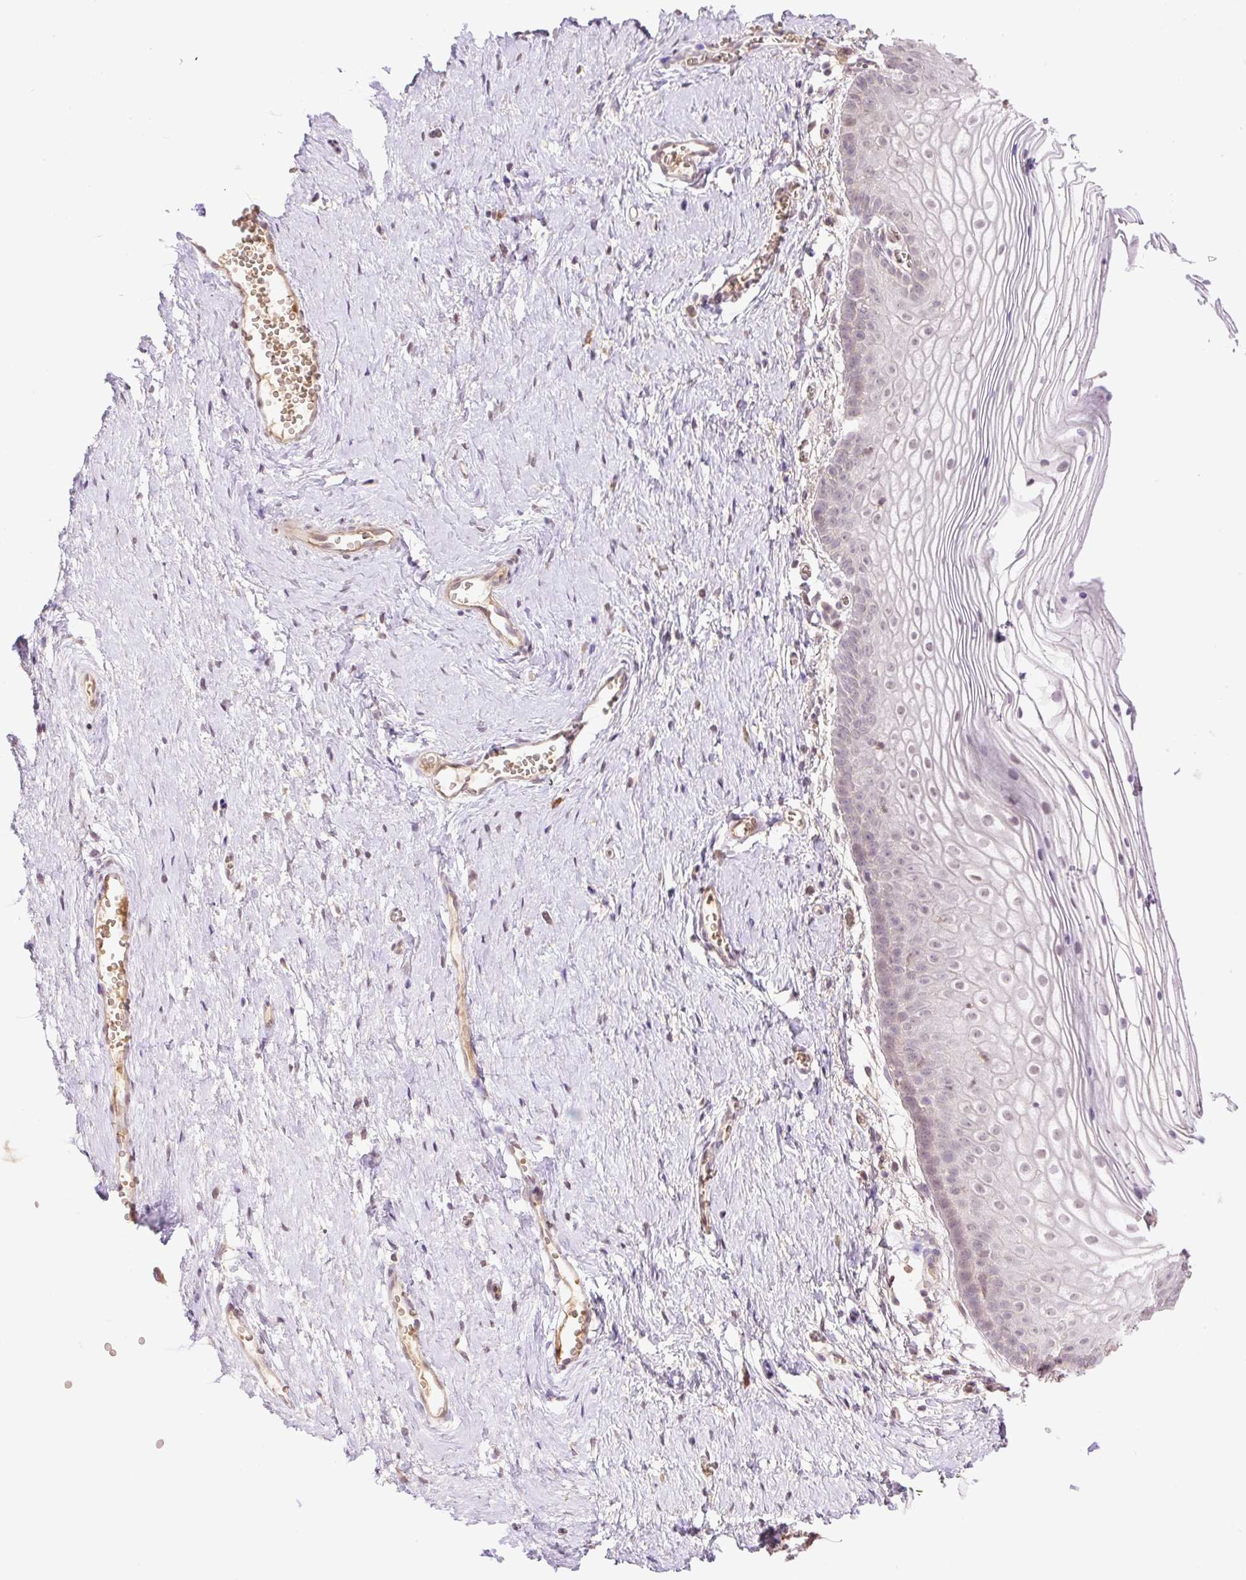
{"staining": {"intensity": "weak", "quantity": "<25%", "location": "cytoplasmic/membranous"}, "tissue": "vagina", "cell_type": "Squamous epithelial cells", "image_type": "normal", "snomed": [{"axis": "morphology", "description": "Normal tissue, NOS"}, {"axis": "topography", "description": "Vagina"}], "caption": "Protein analysis of unremarkable vagina exhibits no significant positivity in squamous epithelial cells.", "gene": "HABP4", "patient": {"sex": "female", "age": 56}}